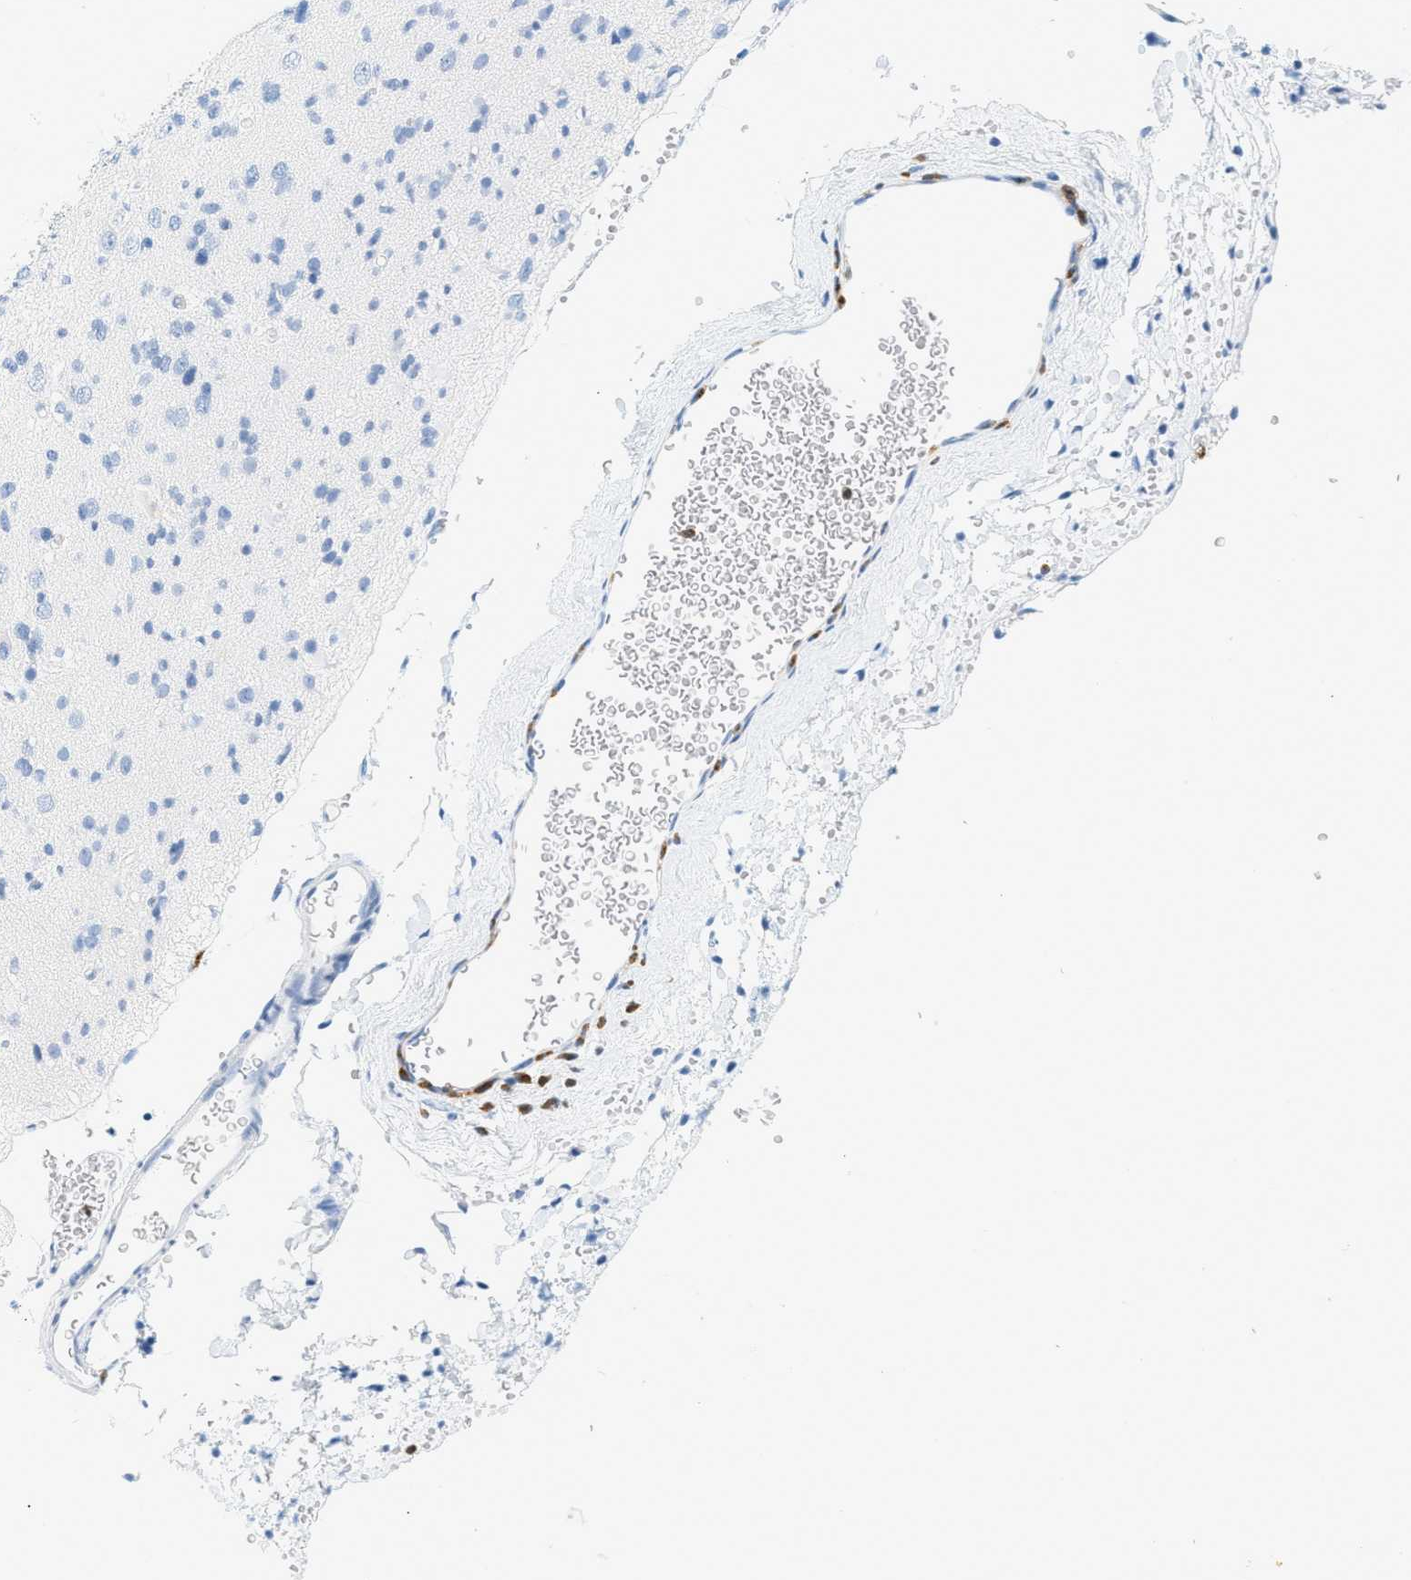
{"staining": {"intensity": "negative", "quantity": "none", "location": "none"}, "tissue": "glioma", "cell_type": "Tumor cells", "image_type": "cancer", "snomed": [{"axis": "morphology", "description": "Glioma, malignant, Low grade"}, {"axis": "topography", "description": "Brain"}], "caption": "Immunohistochemistry (IHC) image of low-grade glioma (malignant) stained for a protein (brown), which exhibits no staining in tumor cells.", "gene": "LCN2", "patient": {"sex": "female", "age": 22}}